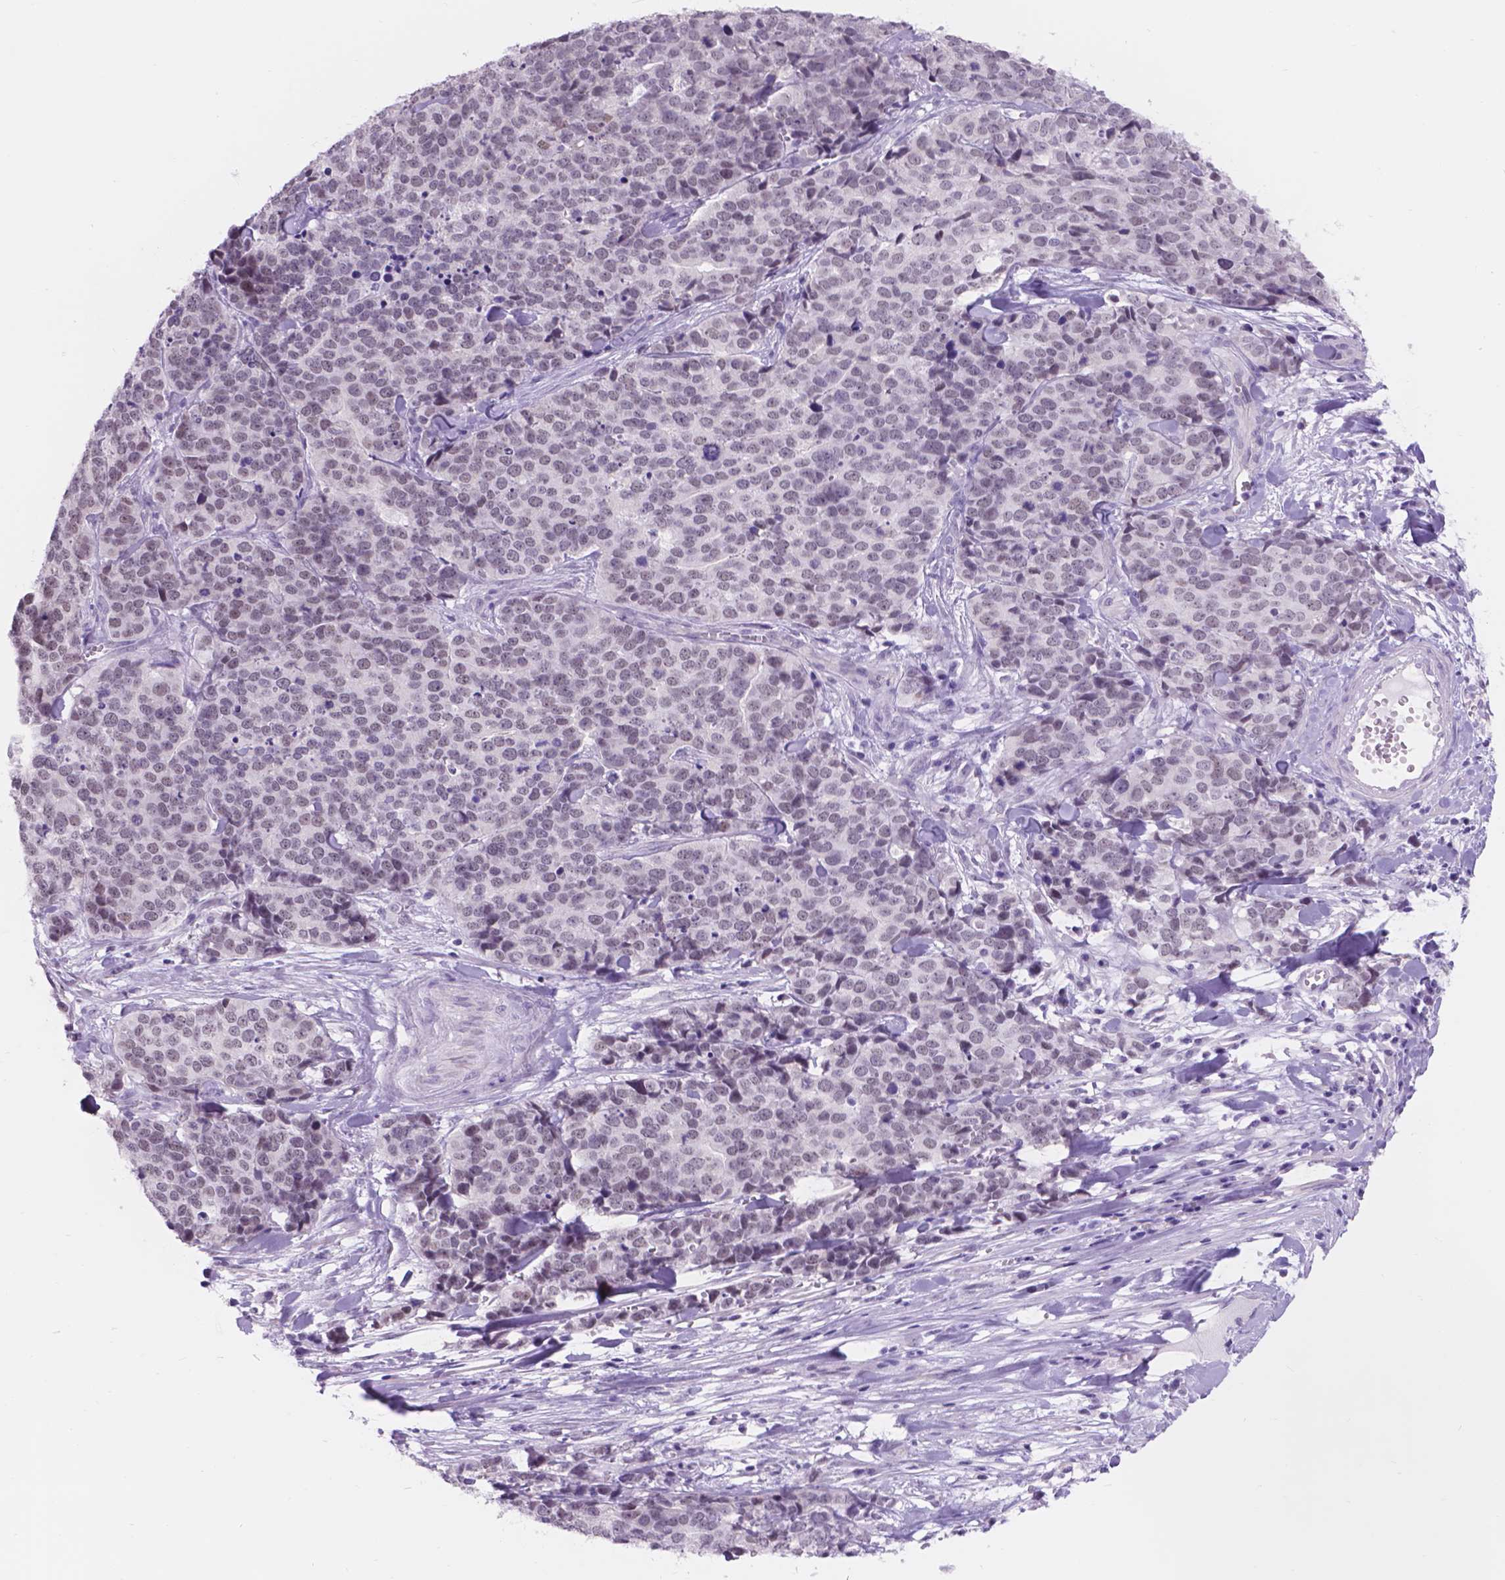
{"staining": {"intensity": "negative", "quantity": "none", "location": "none"}, "tissue": "ovarian cancer", "cell_type": "Tumor cells", "image_type": "cancer", "snomed": [{"axis": "morphology", "description": "Carcinoma, endometroid"}, {"axis": "topography", "description": "Ovary"}], "caption": "A micrograph of ovarian endometroid carcinoma stained for a protein displays no brown staining in tumor cells. (Brightfield microscopy of DAB immunohistochemistry at high magnification).", "gene": "DCC", "patient": {"sex": "female", "age": 65}}